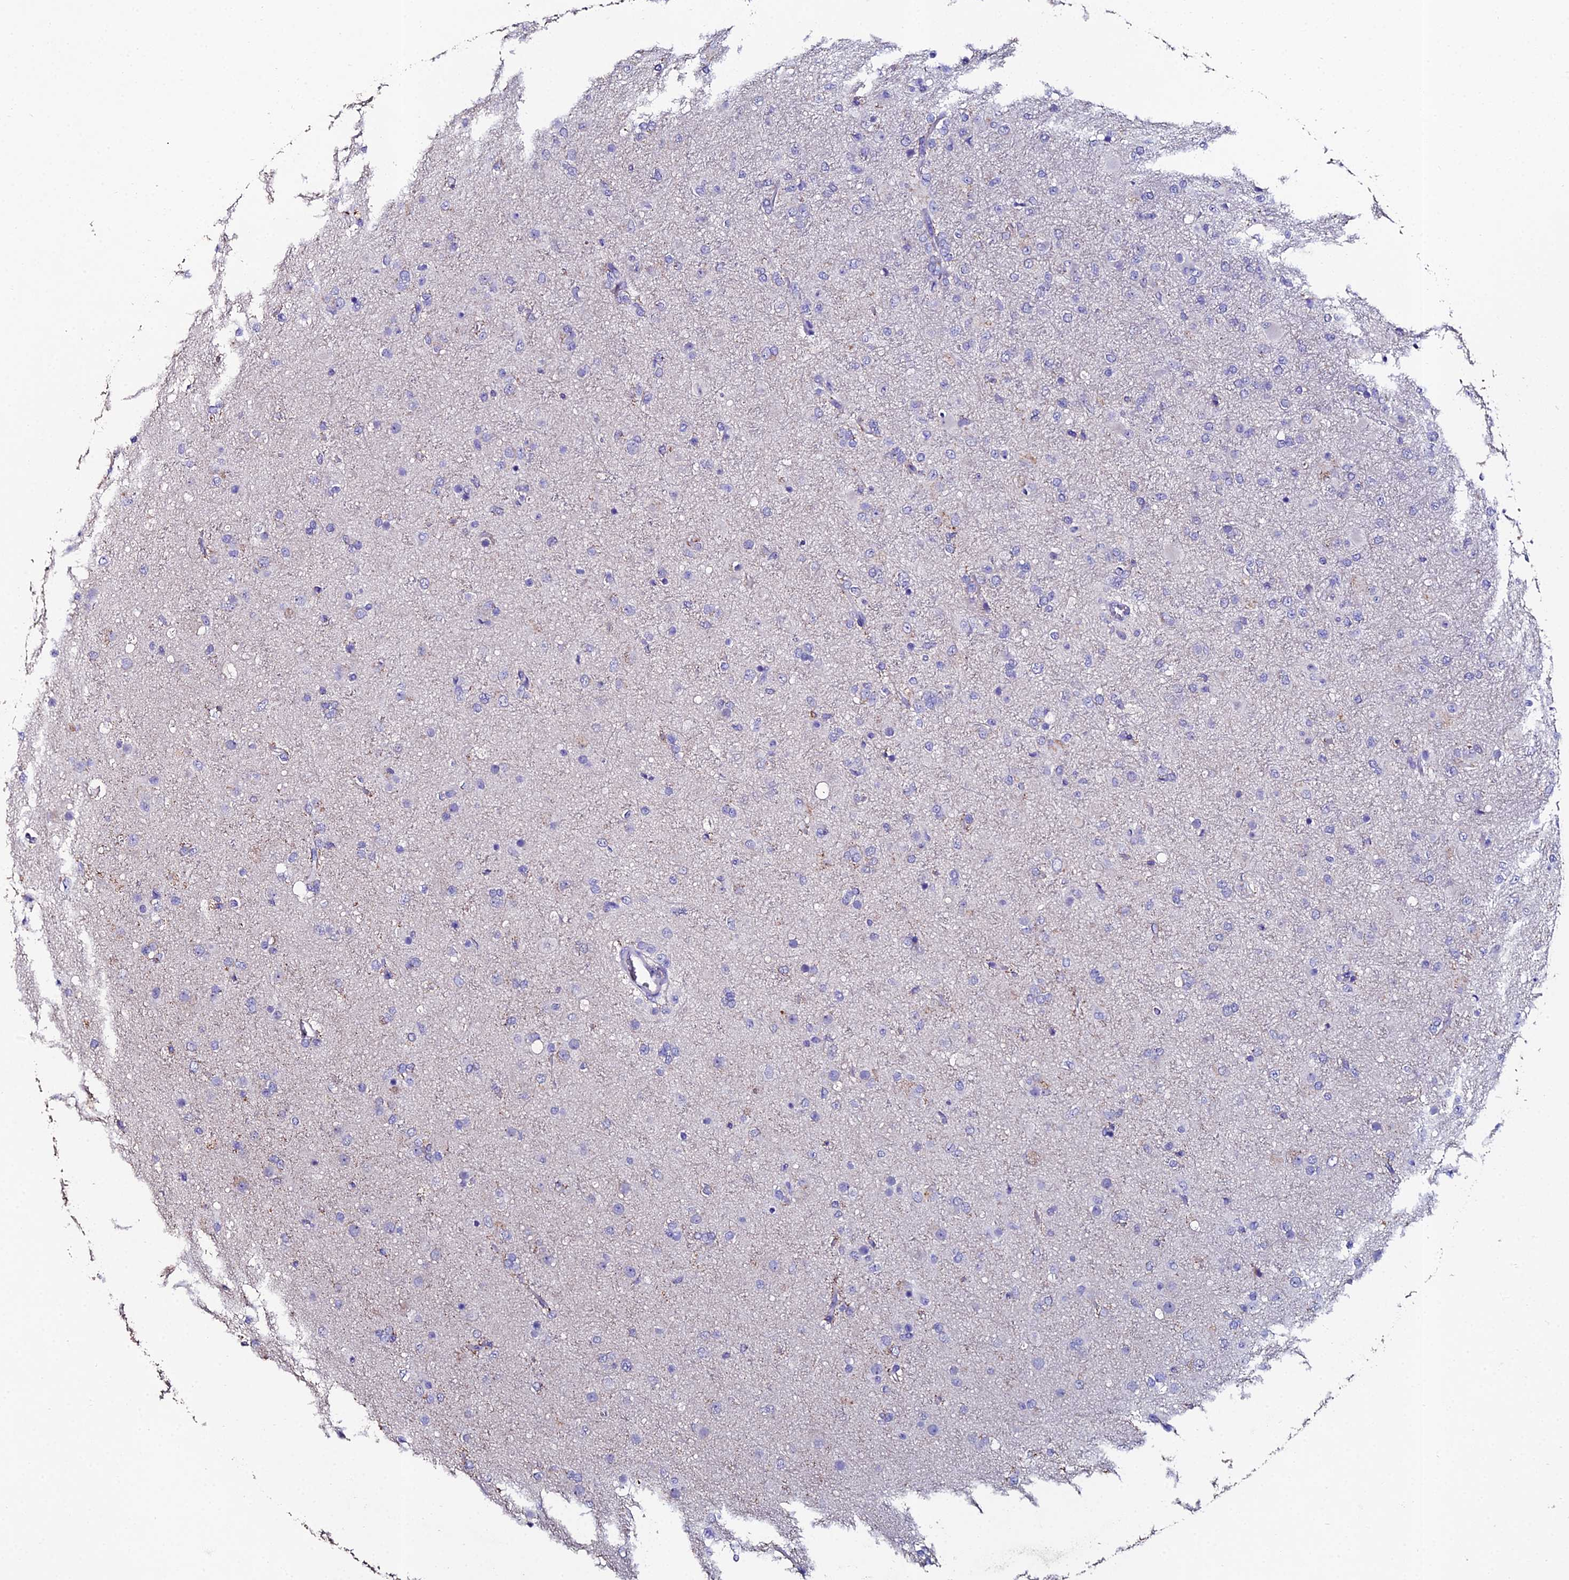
{"staining": {"intensity": "negative", "quantity": "none", "location": "none"}, "tissue": "glioma", "cell_type": "Tumor cells", "image_type": "cancer", "snomed": [{"axis": "morphology", "description": "Glioma, malignant, Low grade"}, {"axis": "topography", "description": "Brain"}], "caption": "High magnification brightfield microscopy of glioma stained with DAB (3,3'-diaminobenzidine) (brown) and counterstained with hematoxylin (blue): tumor cells show no significant staining. (DAB immunohistochemistry (IHC) with hematoxylin counter stain).", "gene": "ESRRG", "patient": {"sex": "male", "age": 65}}